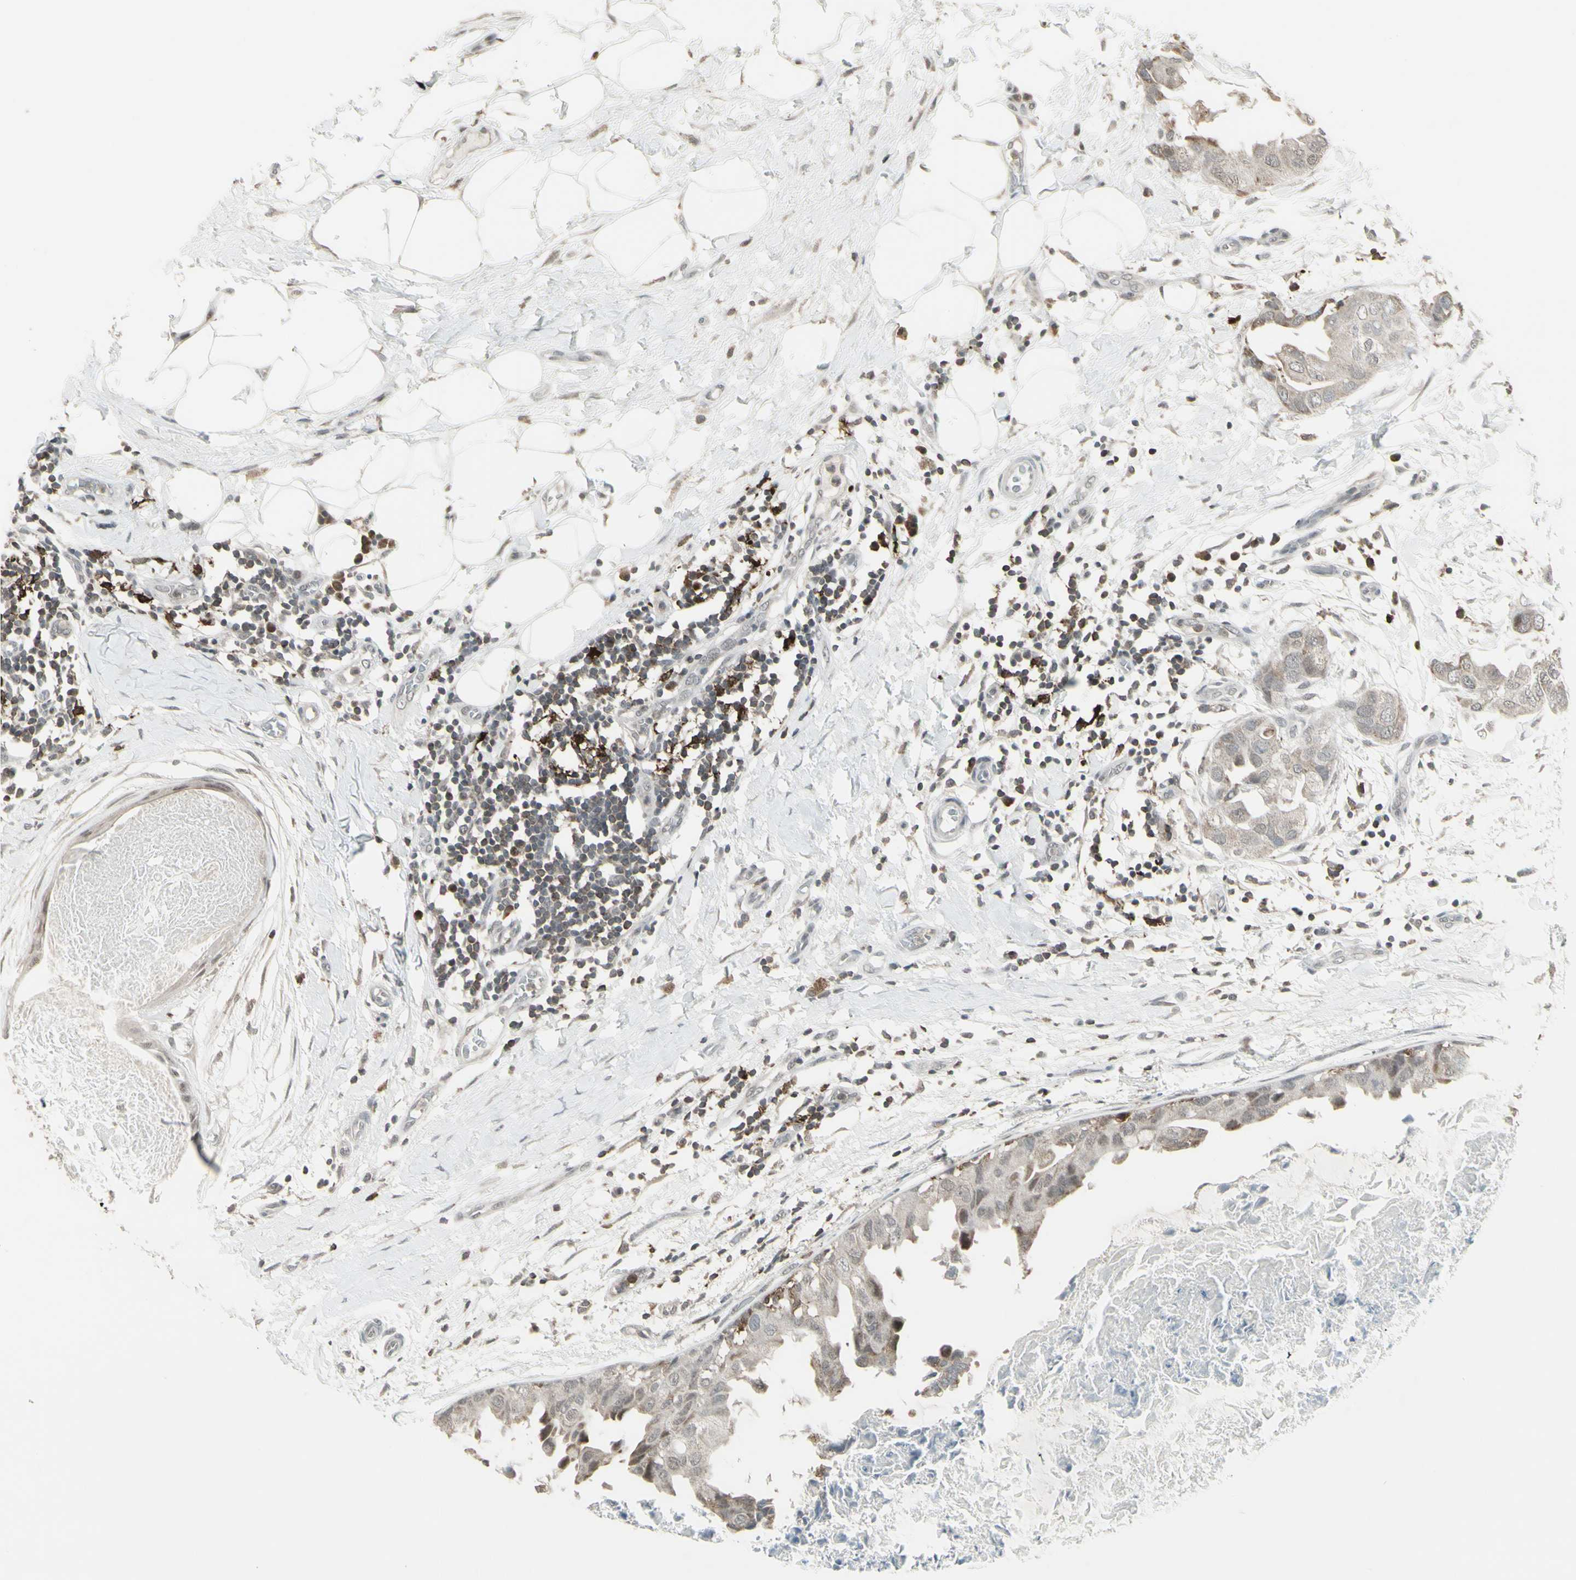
{"staining": {"intensity": "weak", "quantity": ">75%", "location": "cytoplasmic/membranous"}, "tissue": "breast cancer", "cell_type": "Tumor cells", "image_type": "cancer", "snomed": [{"axis": "morphology", "description": "Duct carcinoma"}, {"axis": "topography", "description": "Breast"}], "caption": "Immunohistochemistry image of human invasive ductal carcinoma (breast) stained for a protein (brown), which displays low levels of weak cytoplasmic/membranous staining in about >75% of tumor cells.", "gene": "SAMSN1", "patient": {"sex": "female", "age": 40}}